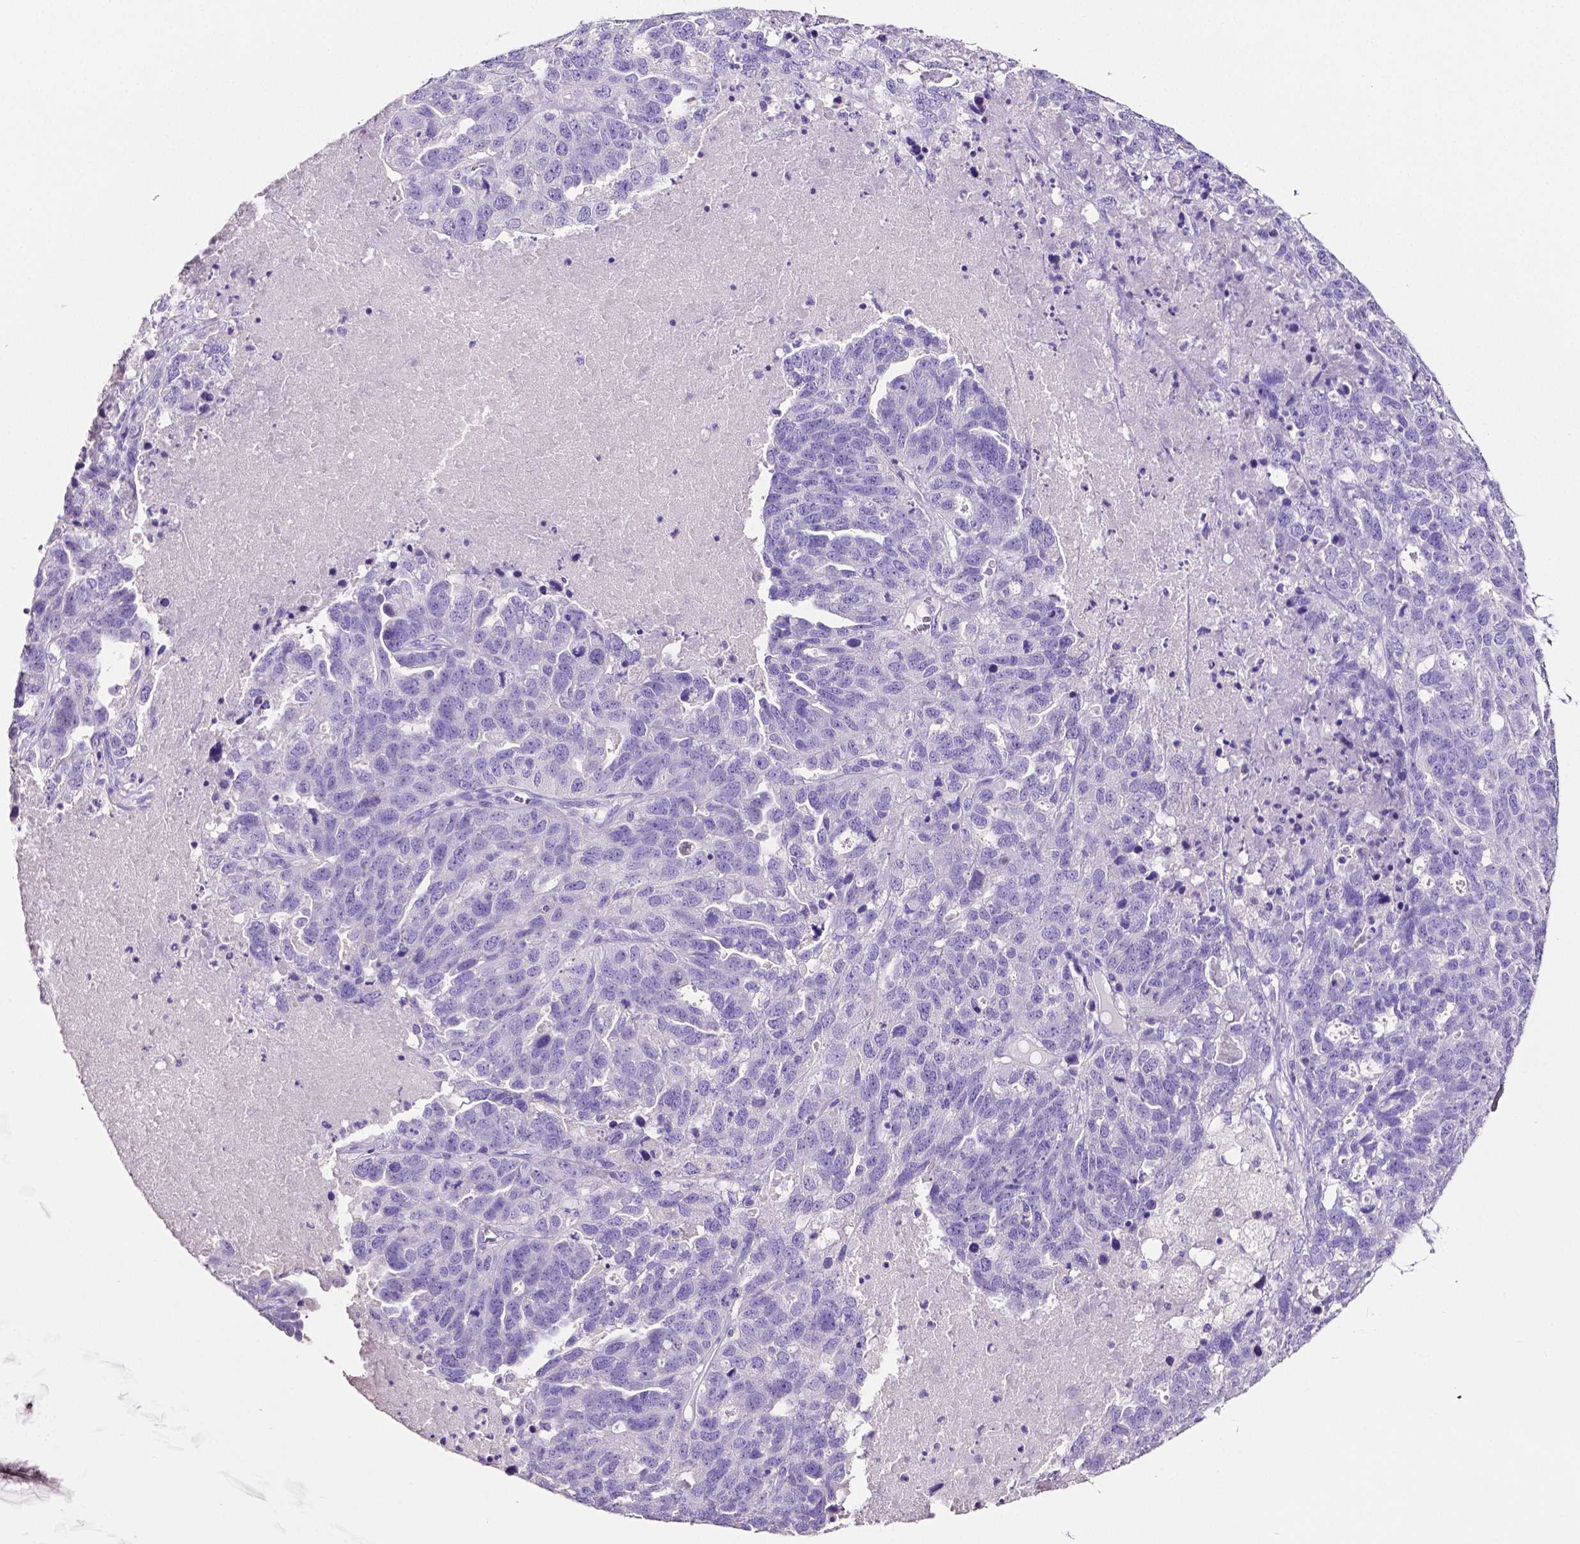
{"staining": {"intensity": "negative", "quantity": "none", "location": "none"}, "tissue": "ovarian cancer", "cell_type": "Tumor cells", "image_type": "cancer", "snomed": [{"axis": "morphology", "description": "Cystadenocarcinoma, serous, NOS"}, {"axis": "topography", "description": "Ovary"}], "caption": "The image exhibits no staining of tumor cells in ovarian cancer.", "gene": "SLC22A2", "patient": {"sex": "female", "age": 71}}